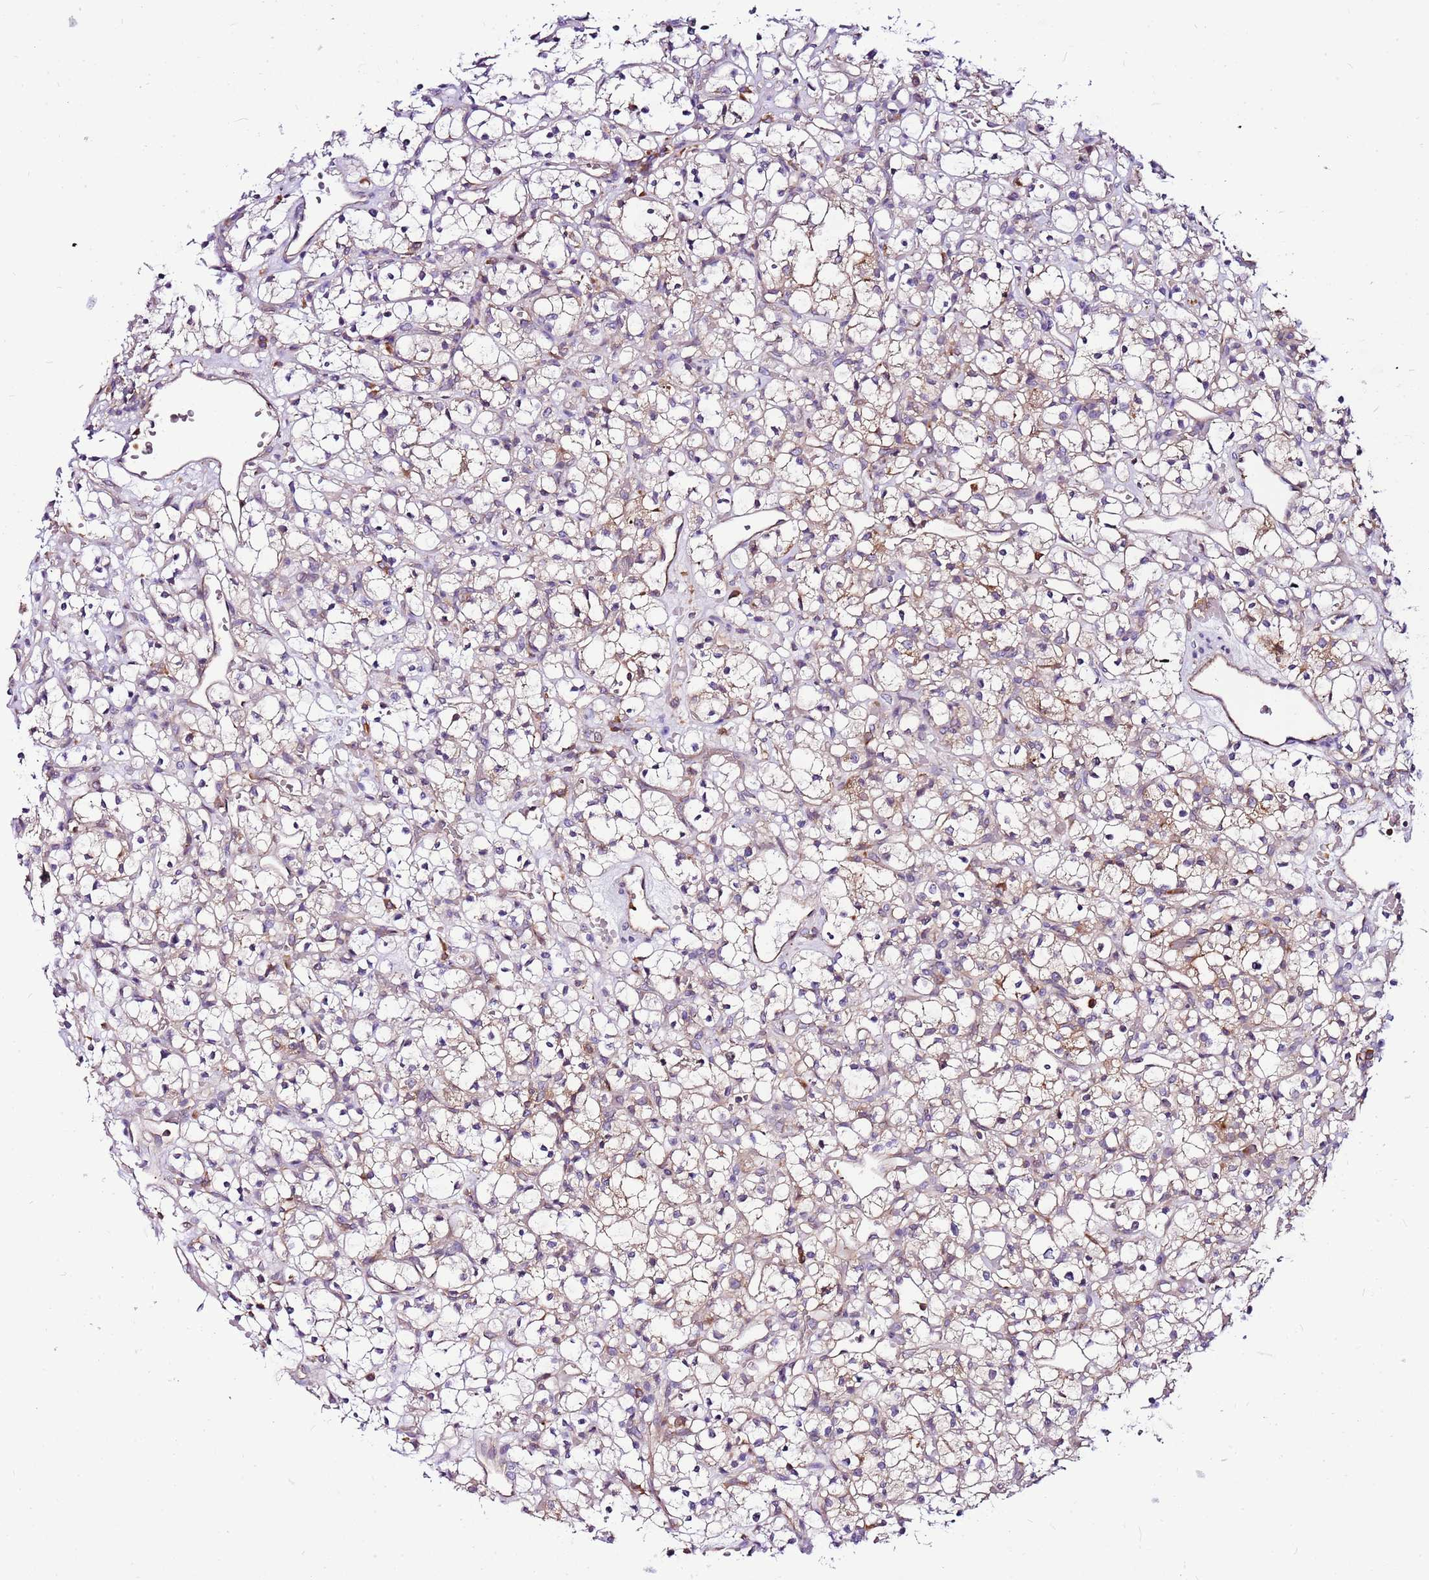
{"staining": {"intensity": "weak", "quantity": "25%-75%", "location": "cytoplasmic/membranous"}, "tissue": "renal cancer", "cell_type": "Tumor cells", "image_type": "cancer", "snomed": [{"axis": "morphology", "description": "Adenocarcinoma, NOS"}, {"axis": "topography", "description": "Kidney"}], "caption": "DAB immunohistochemical staining of adenocarcinoma (renal) displays weak cytoplasmic/membranous protein staining in about 25%-75% of tumor cells. (Stains: DAB in brown, nuclei in blue, Microscopy: brightfield microscopy at high magnification).", "gene": "ATXN2L", "patient": {"sex": "female", "age": 59}}